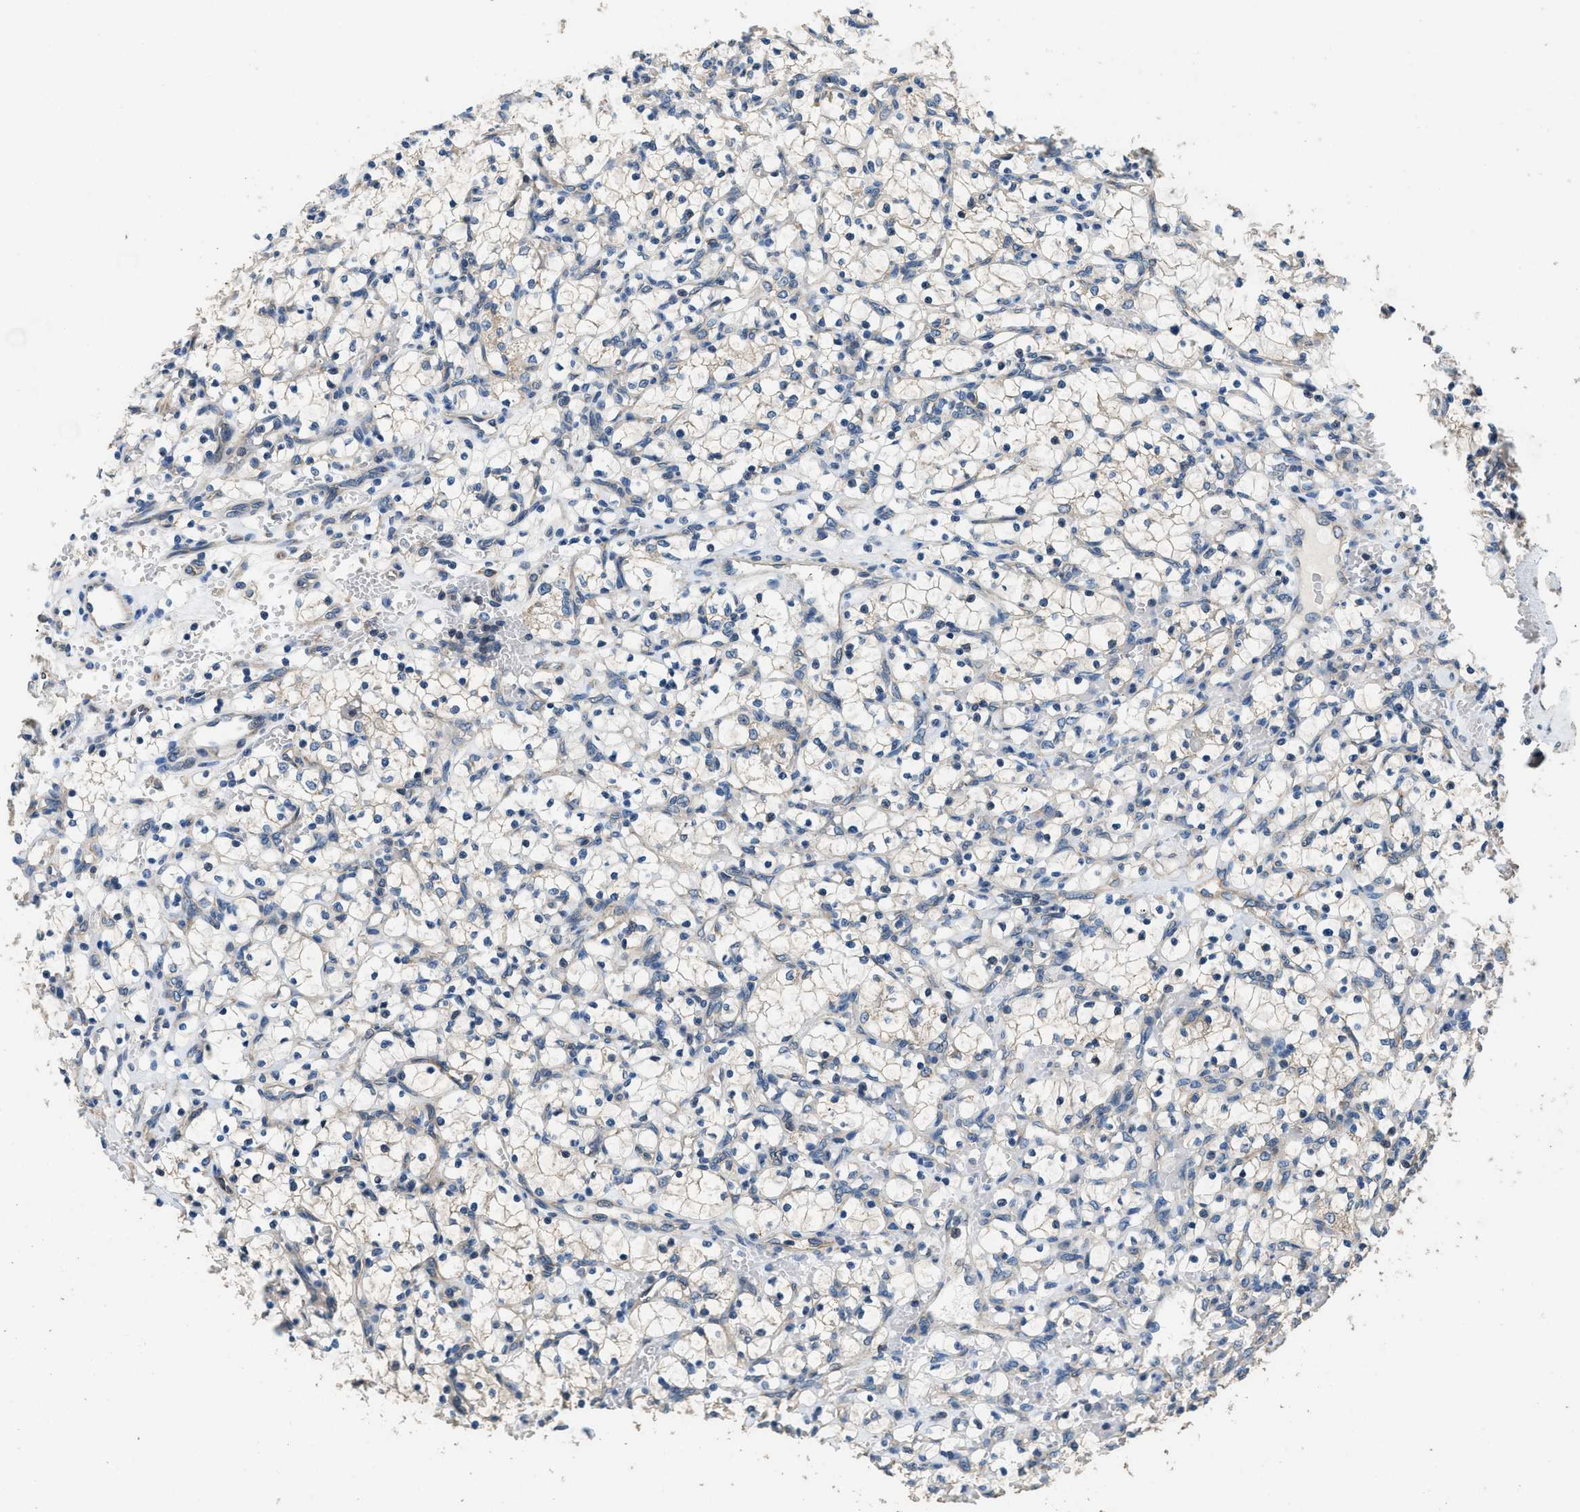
{"staining": {"intensity": "negative", "quantity": "none", "location": "none"}, "tissue": "renal cancer", "cell_type": "Tumor cells", "image_type": "cancer", "snomed": [{"axis": "morphology", "description": "Adenocarcinoma, NOS"}, {"axis": "topography", "description": "Kidney"}], "caption": "Immunohistochemical staining of human renal adenocarcinoma shows no significant positivity in tumor cells.", "gene": "SSH2", "patient": {"sex": "female", "age": 69}}